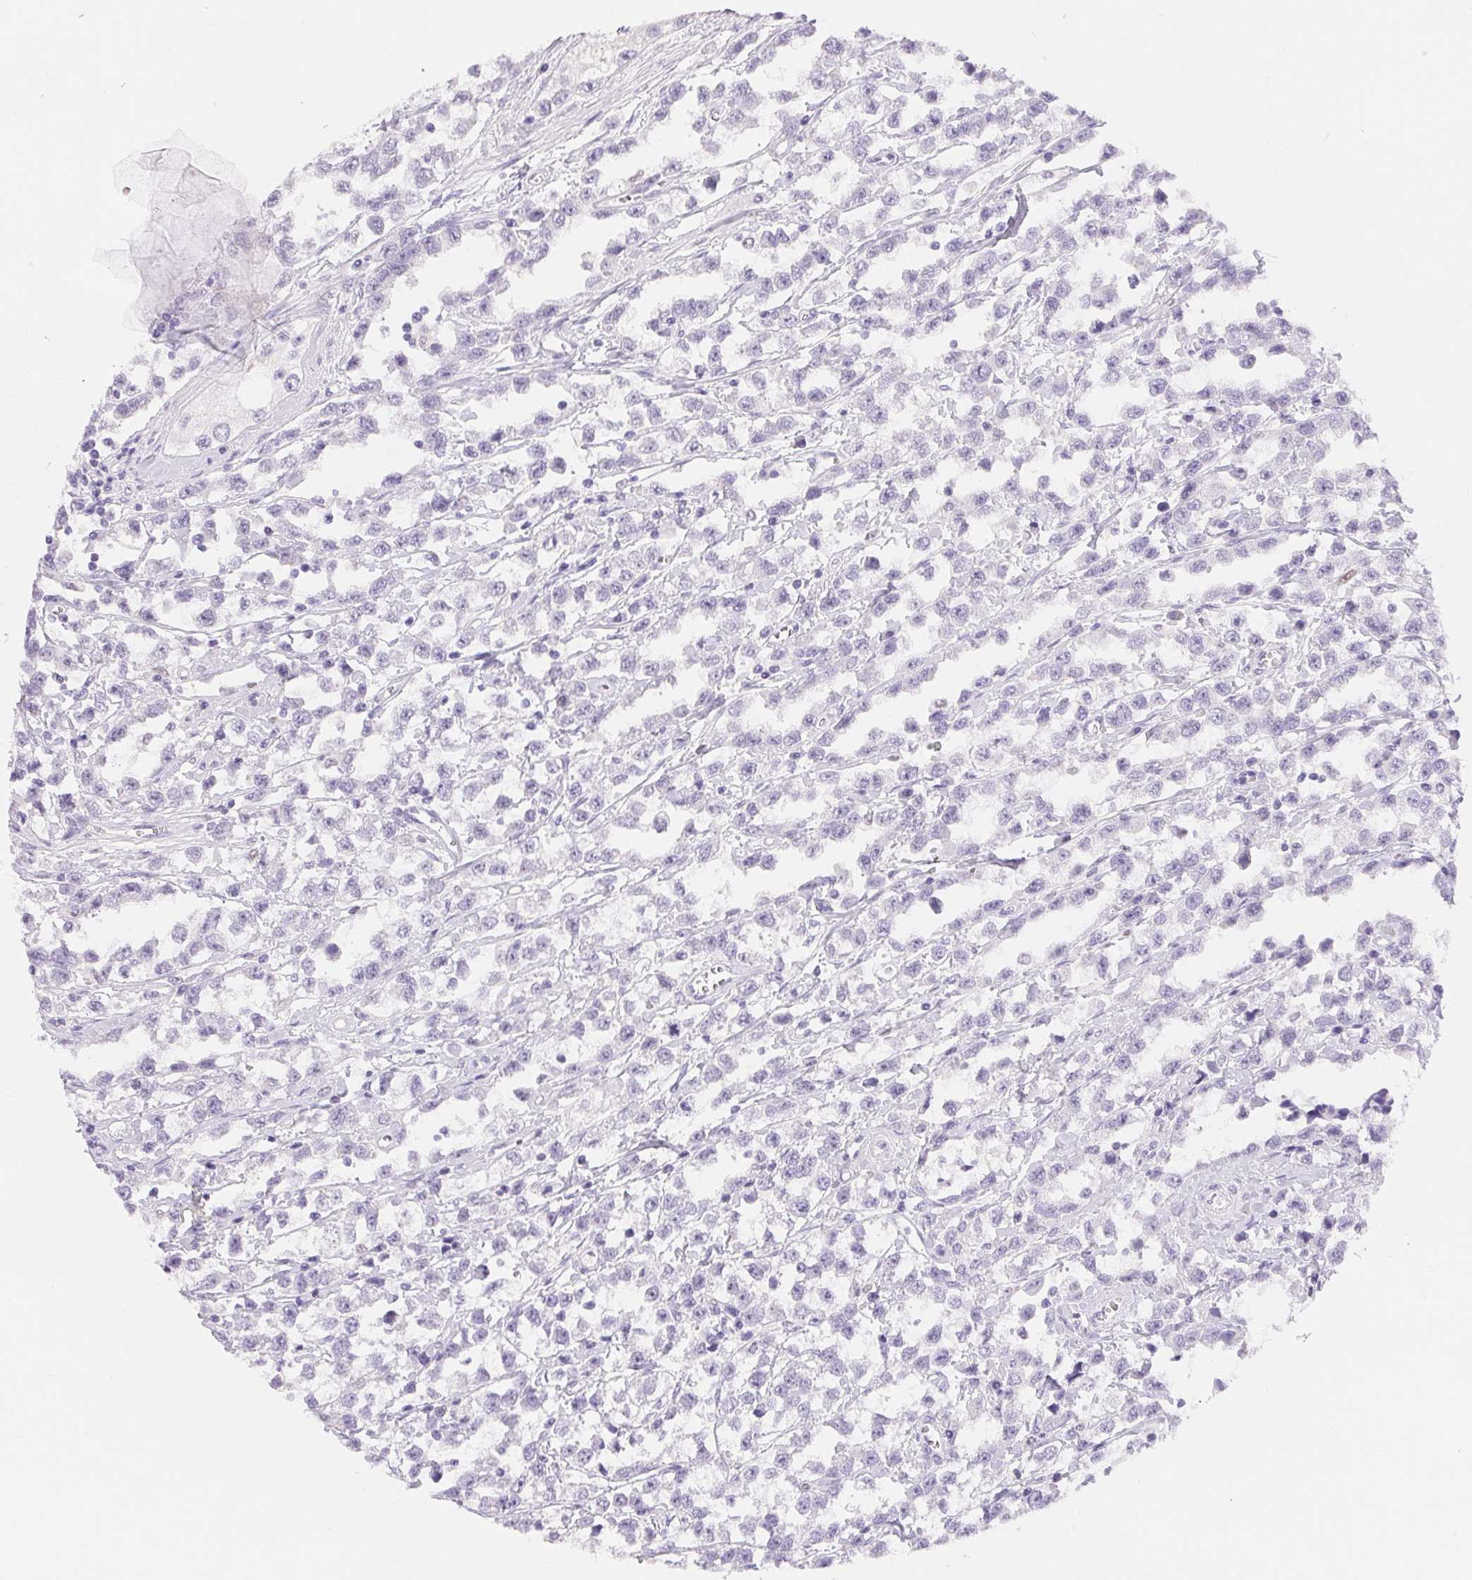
{"staining": {"intensity": "negative", "quantity": "none", "location": "none"}, "tissue": "testis cancer", "cell_type": "Tumor cells", "image_type": "cancer", "snomed": [{"axis": "morphology", "description": "Seminoma, NOS"}, {"axis": "topography", "description": "Testis"}], "caption": "Testis seminoma was stained to show a protein in brown. There is no significant positivity in tumor cells.", "gene": "ASGR2", "patient": {"sex": "male", "age": 34}}